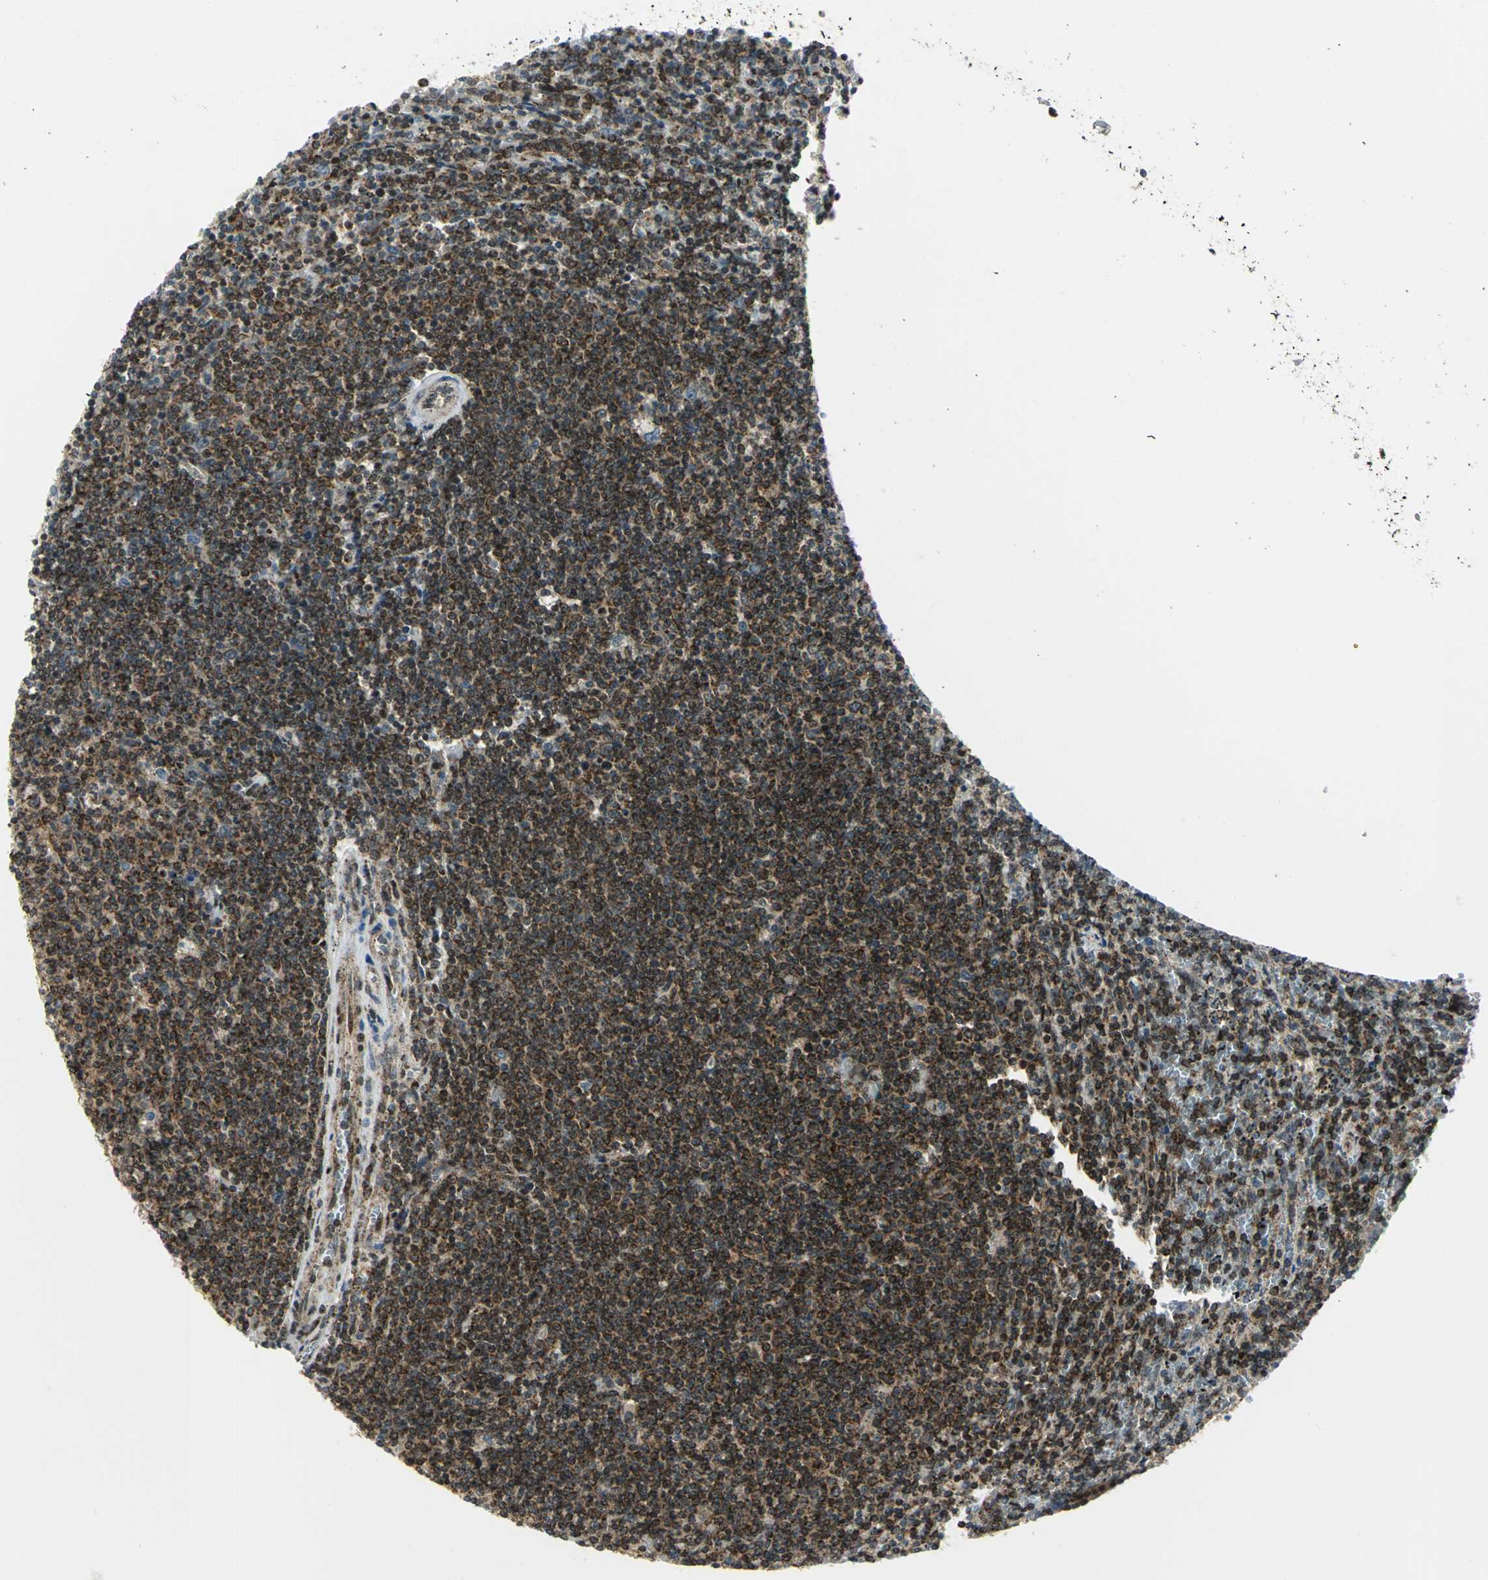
{"staining": {"intensity": "strong", "quantity": ">75%", "location": "cytoplasmic/membranous,nuclear"}, "tissue": "lymphoma", "cell_type": "Tumor cells", "image_type": "cancer", "snomed": [{"axis": "morphology", "description": "Malignant lymphoma, non-Hodgkin's type, Low grade"}, {"axis": "topography", "description": "Spleen"}], "caption": "Approximately >75% of tumor cells in low-grade malignant lymphoma, non-Hodgkin's type exhibit strong cytoplasmic/membranous and nuclear protein positivity as visualized by brown immunohistochemical staining.", "gene": "ATP6V1A", "patient": {"sex": "female", "age": 50}}